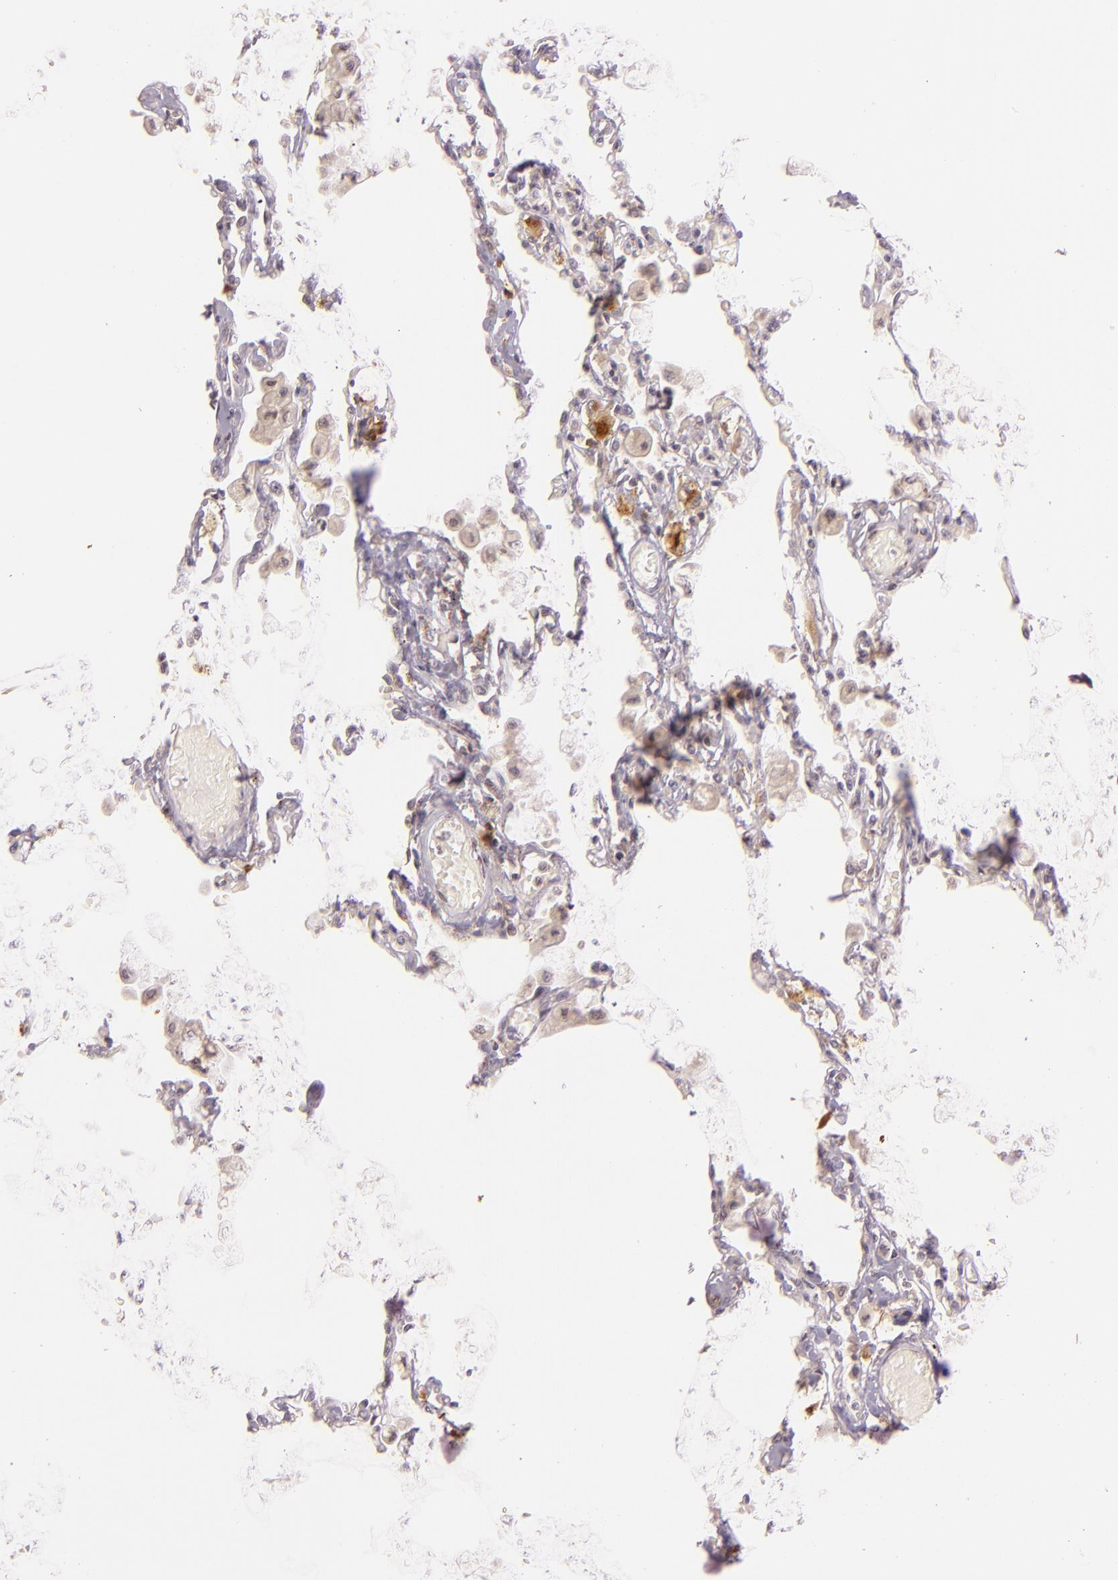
{"staining": {"intensity": "weak", "quantity": ">75%", "location": "cytoplasmic/membranous"}, "tissue": "bronchus", "cell_type": "Respiratory epithelial cells", "image_type": "normal", "snomed": [{"axis": "morphology", "description": "Normal tissue, NOS"}, {"axis": "morphology", "description": "Squamous cell carcinoma, NOS"}, {"axis": "topography", "description": "Bronchus"}, {"axis": "topography", "description": "Lung"}], "caption": "Bronchus stained for a protein displays weak cytoplasmic/membranous positivity in respiratory epithelial cells. Nuclei are stained in blue.", "gene": "LGMN", "patient": {"sex": "female", "age": 47}}